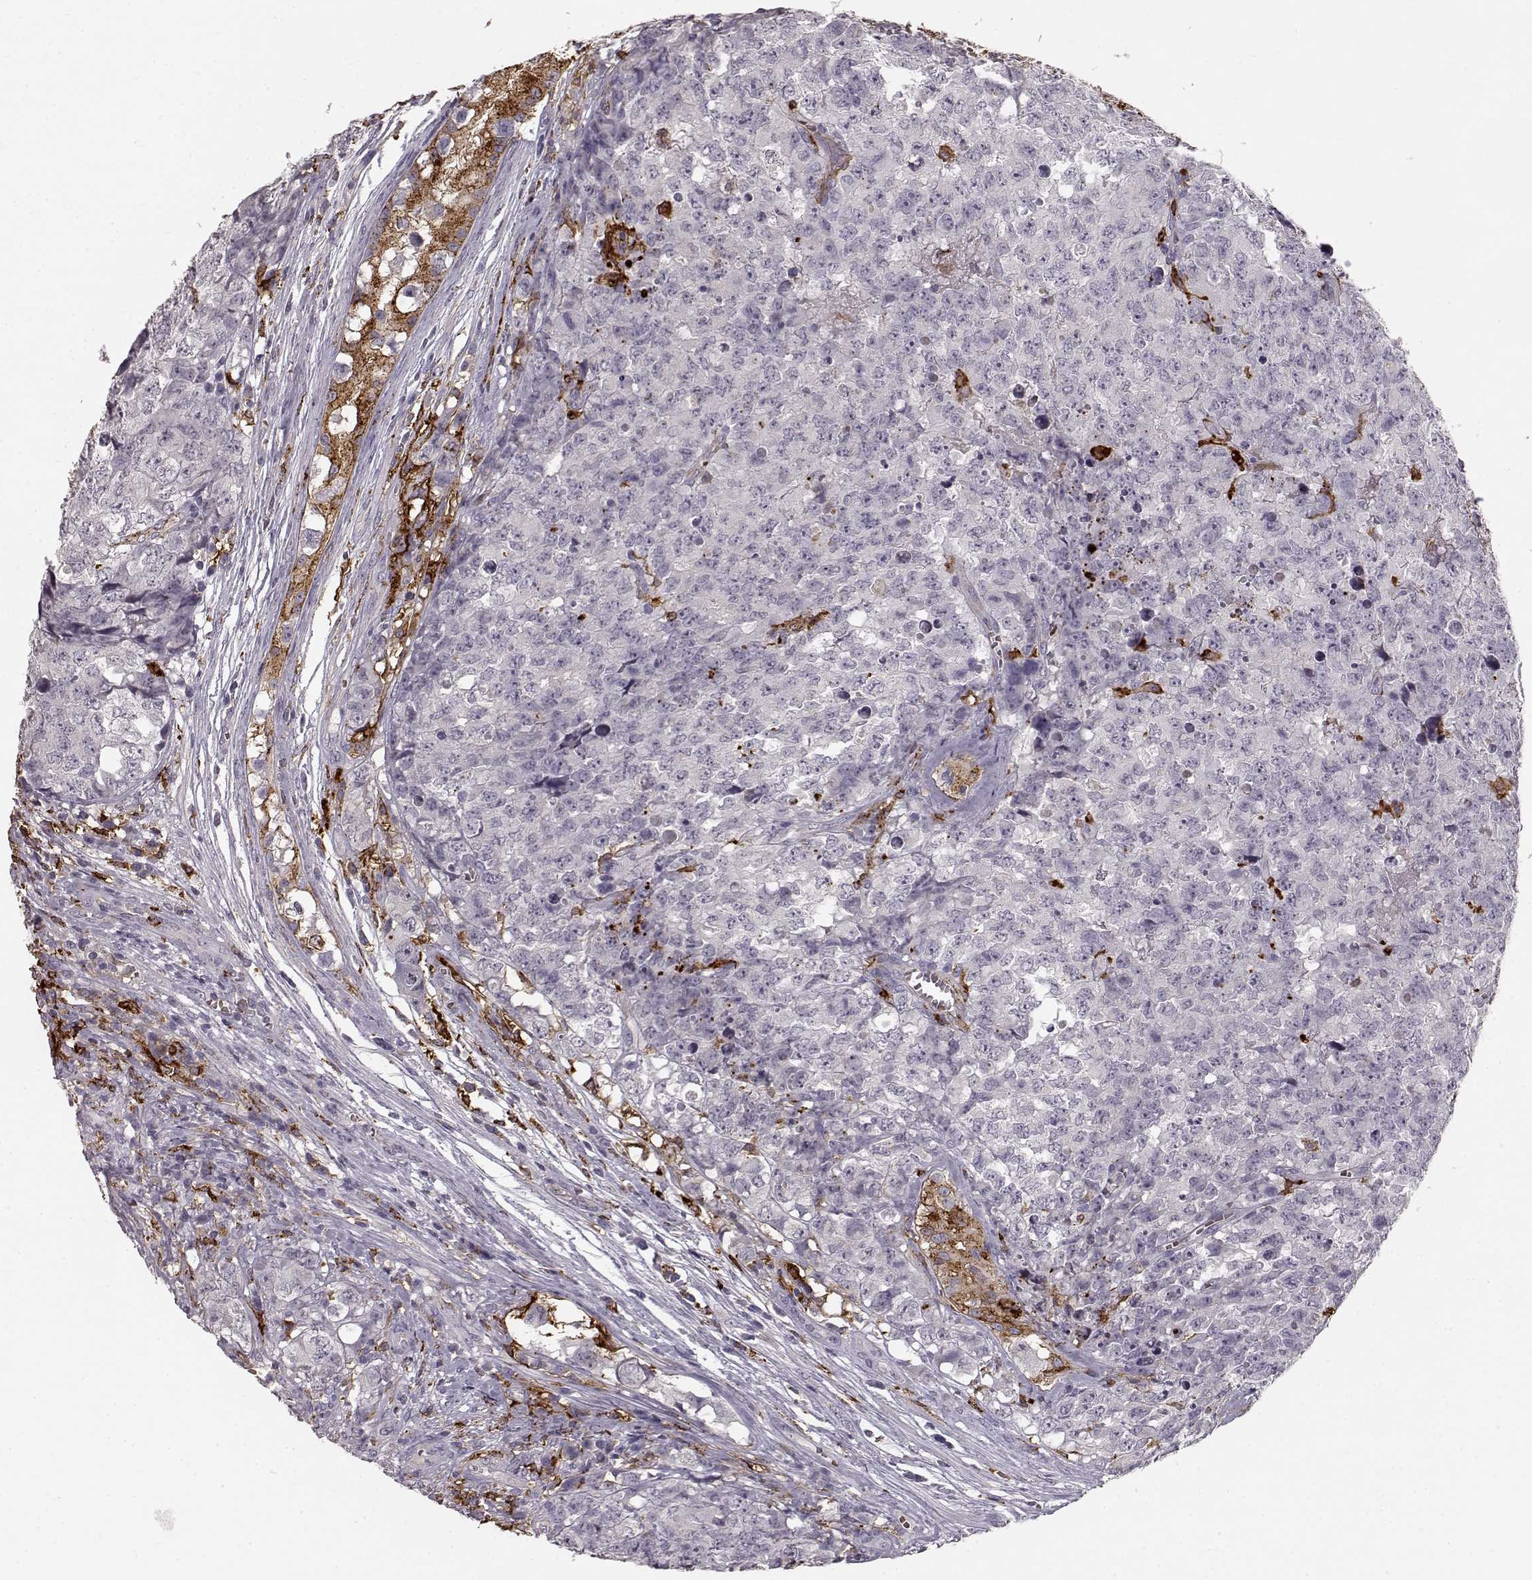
{"staining": {"intensity": "negative", "quantity": "none", "location": "none"}, "tissue": "testis cancer", "cell_type": "Tumor cells", "image_type": "cancer", "snomed": [{"axis": "morphology", "description": "Carcinoma, Embryonal, NOS"}, {"axis": "topography", "description": "Testis"}], "caption": "This is an immunohistochemistry (IHC) histopathology image of testis embryonal carcinoma. There is no staining in tumor cells.", "gene": "CCNF", "patient": {"sex": "male", "age": 23}}